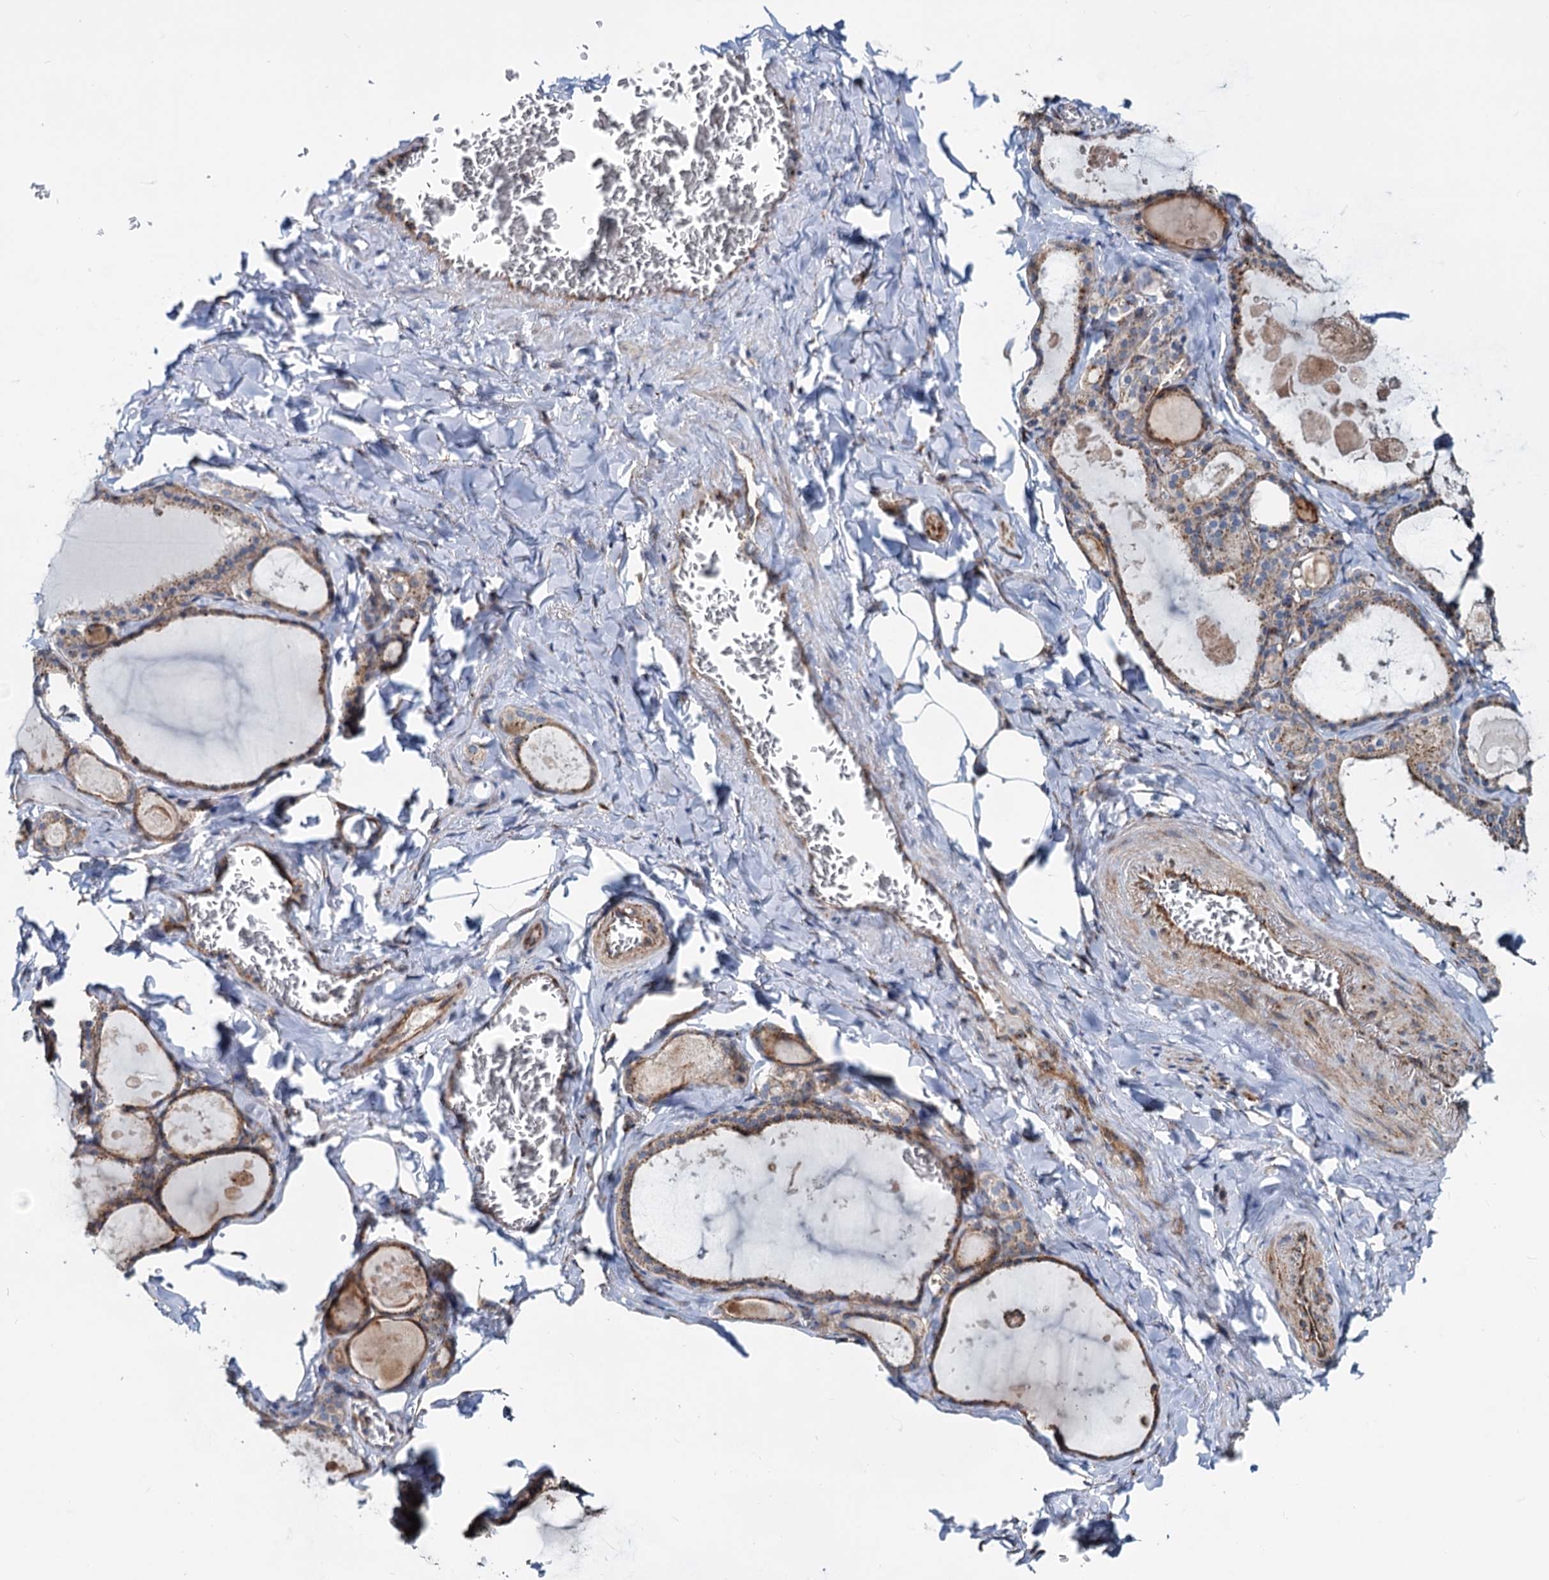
{"staining": {"intensity": "strong", "quantity": "25%-75%", "location": "cytoplasmic/membranous"}, "tissue": "thyroid gland", "cell_type": "Glandular cells", "image_type": "normal", "snomed": [{"axis": "morphology", "description": "Normal tissue, NOS"}, {"axis": "topography", "description": "Thyroid gland"}], "caption": "Glandular cells reveal strong cytoplasmic/membranous positivity in about 25%-75% of cells in unremarkable thyroid gland. The staining was performed using DAB, with brown indicating positive protein expression. Nuclei are stained blue with hematoxylin.", "gene": "PSEN1", "patient": {"sex": "male", "age": 56}}